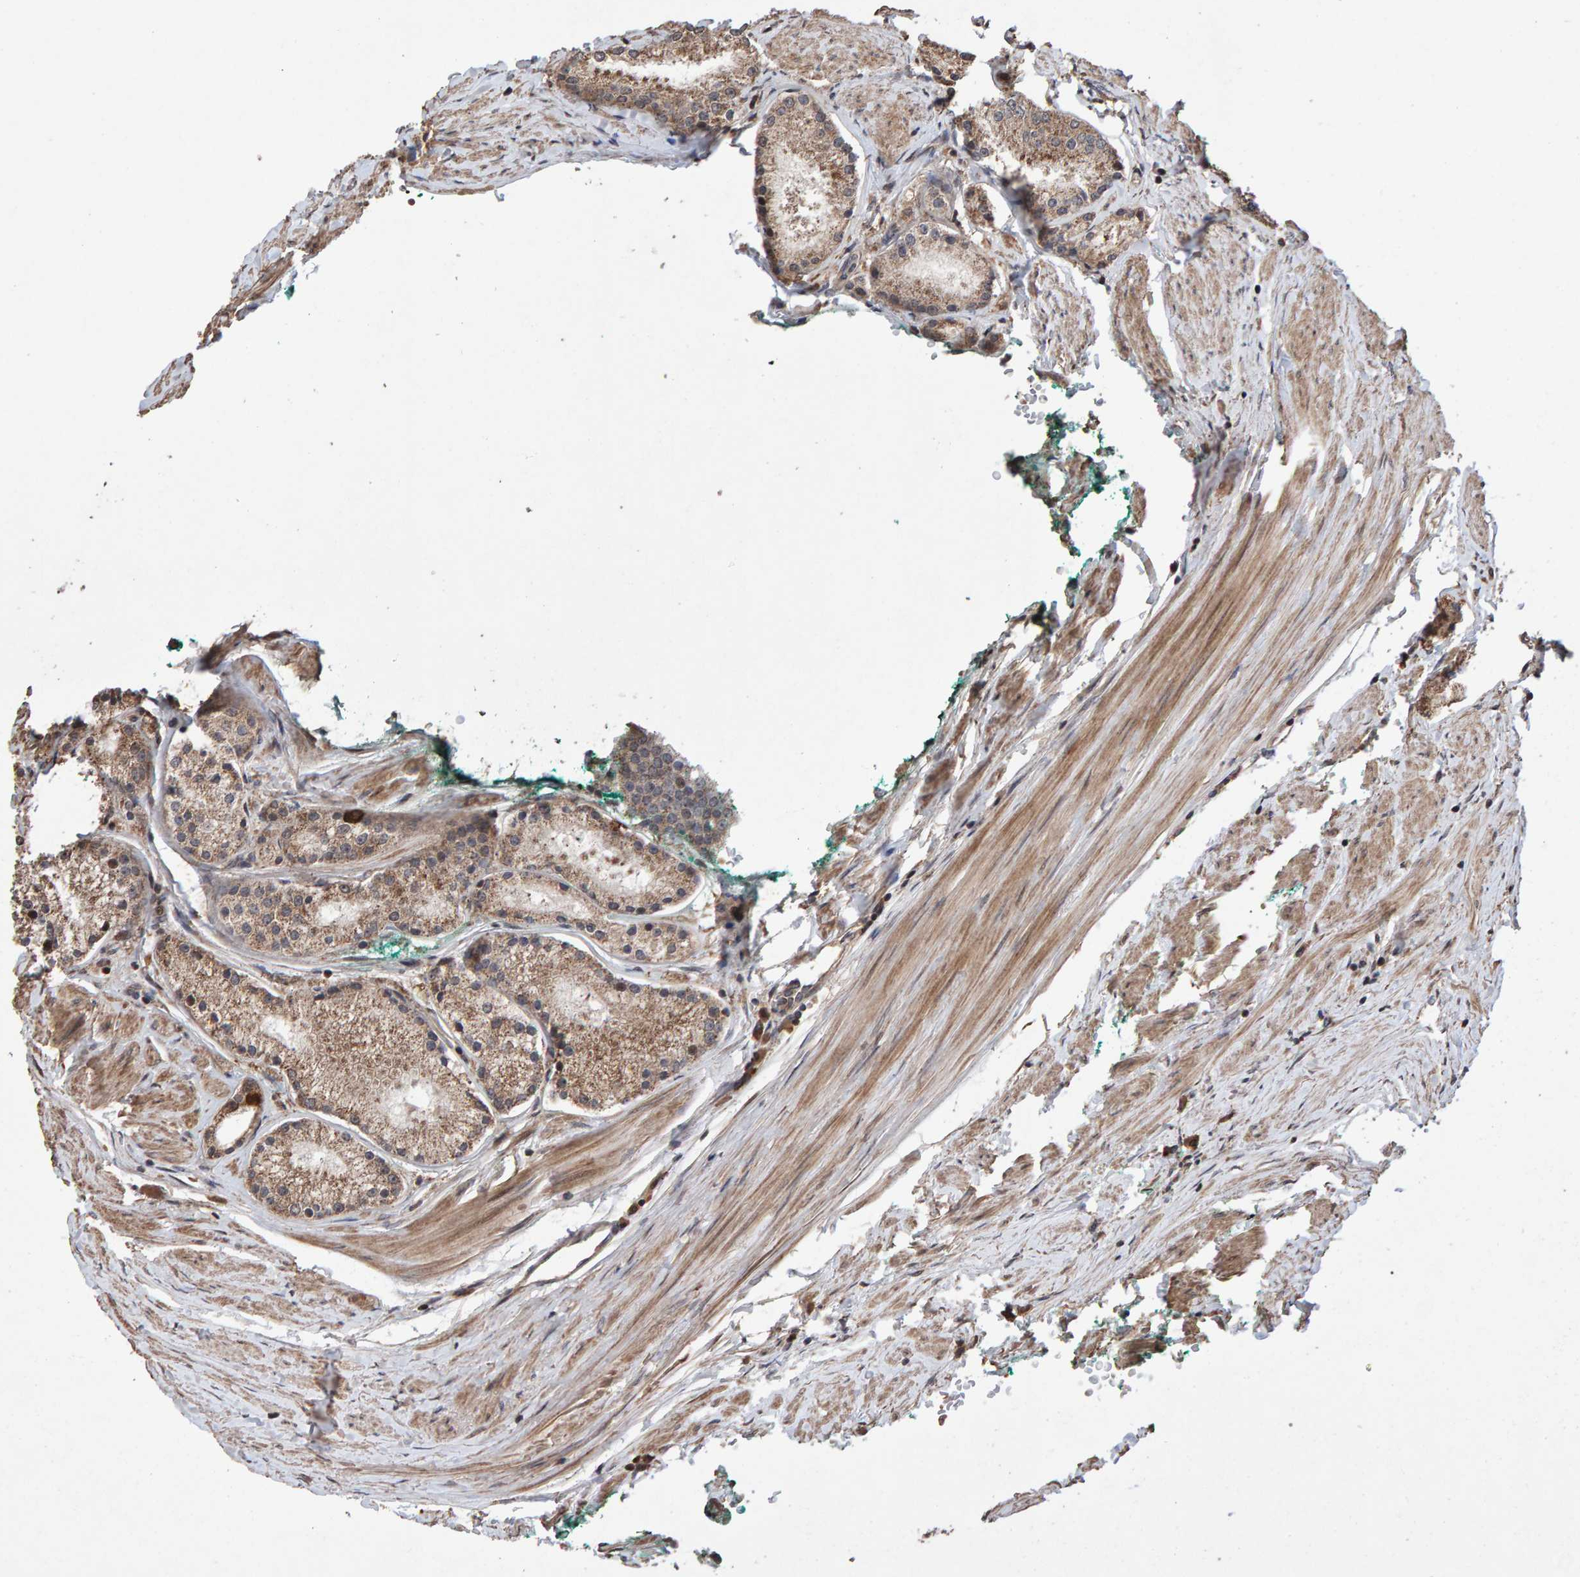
{"staining": {"intensity": "moderate", "quantity": ">75%", "location": "cytoplasmic/membranous"}, "tissue": "prostate cancer", "cell_type": "Tumor cells", "image_type": "cancer", "snomed": [{"axis": "morphology", "description": "Adenocarcinoma, Low grade"}, {"axis": "topography", "description": "Prostate"}], "caption": "Prostate cancer stained for a protein shows moderate cytoplasmic/membranous positivity in tumor cells. (brown staining indicates protein expression, while blue staining denotes nuclei).", "gene": "PECR", "patient": {"sex": "male", "age": 63}}